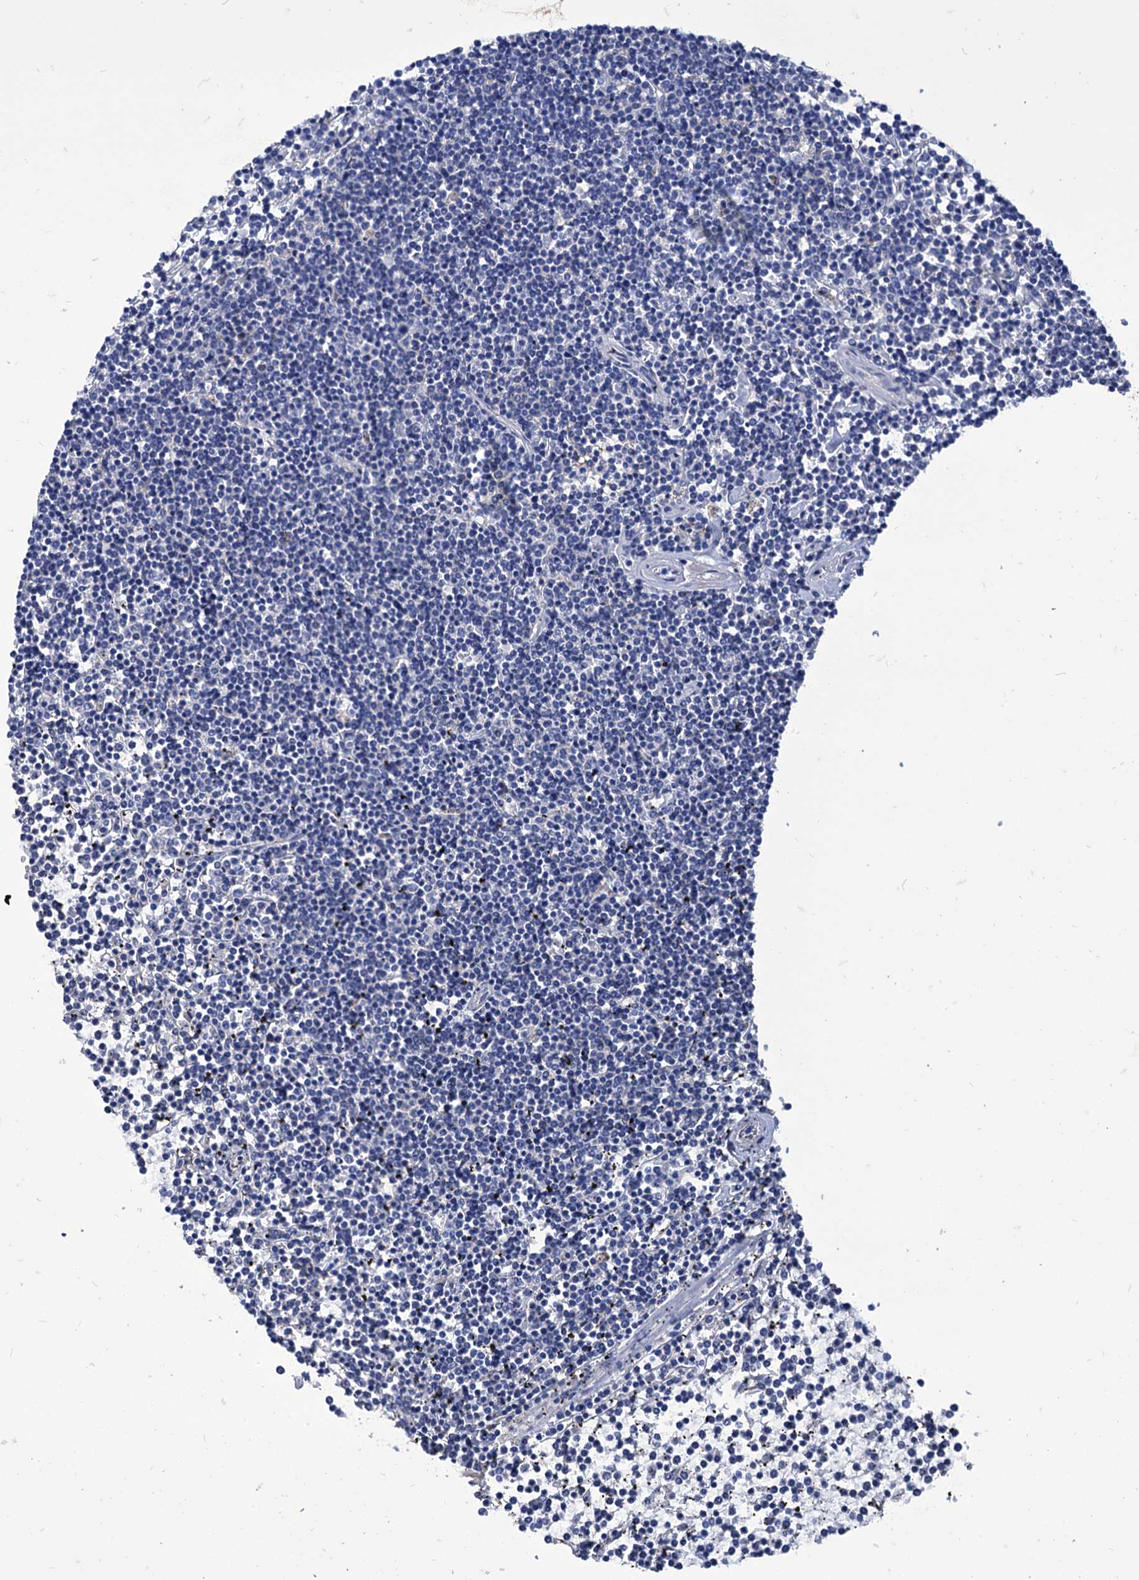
{"staining": {"intensity": "negative", "quantity": "none", "location": "none"}, "tissue": "lymphoma", "cell_type": "Tumor cells", "image_type": "cancer", "snomed": [{"axis": "morphology", "description": "Malignant lymphoma, non-Hodgkin's type, Low grade"}, {"axis": "topography", "description": "Spleen"}], "caption": "Lymphoma was stained to show a protein in brown. There is no significant staining in tumor cells.", "gene": "AXL", "patient": {"sex": "female", "age": 19}}